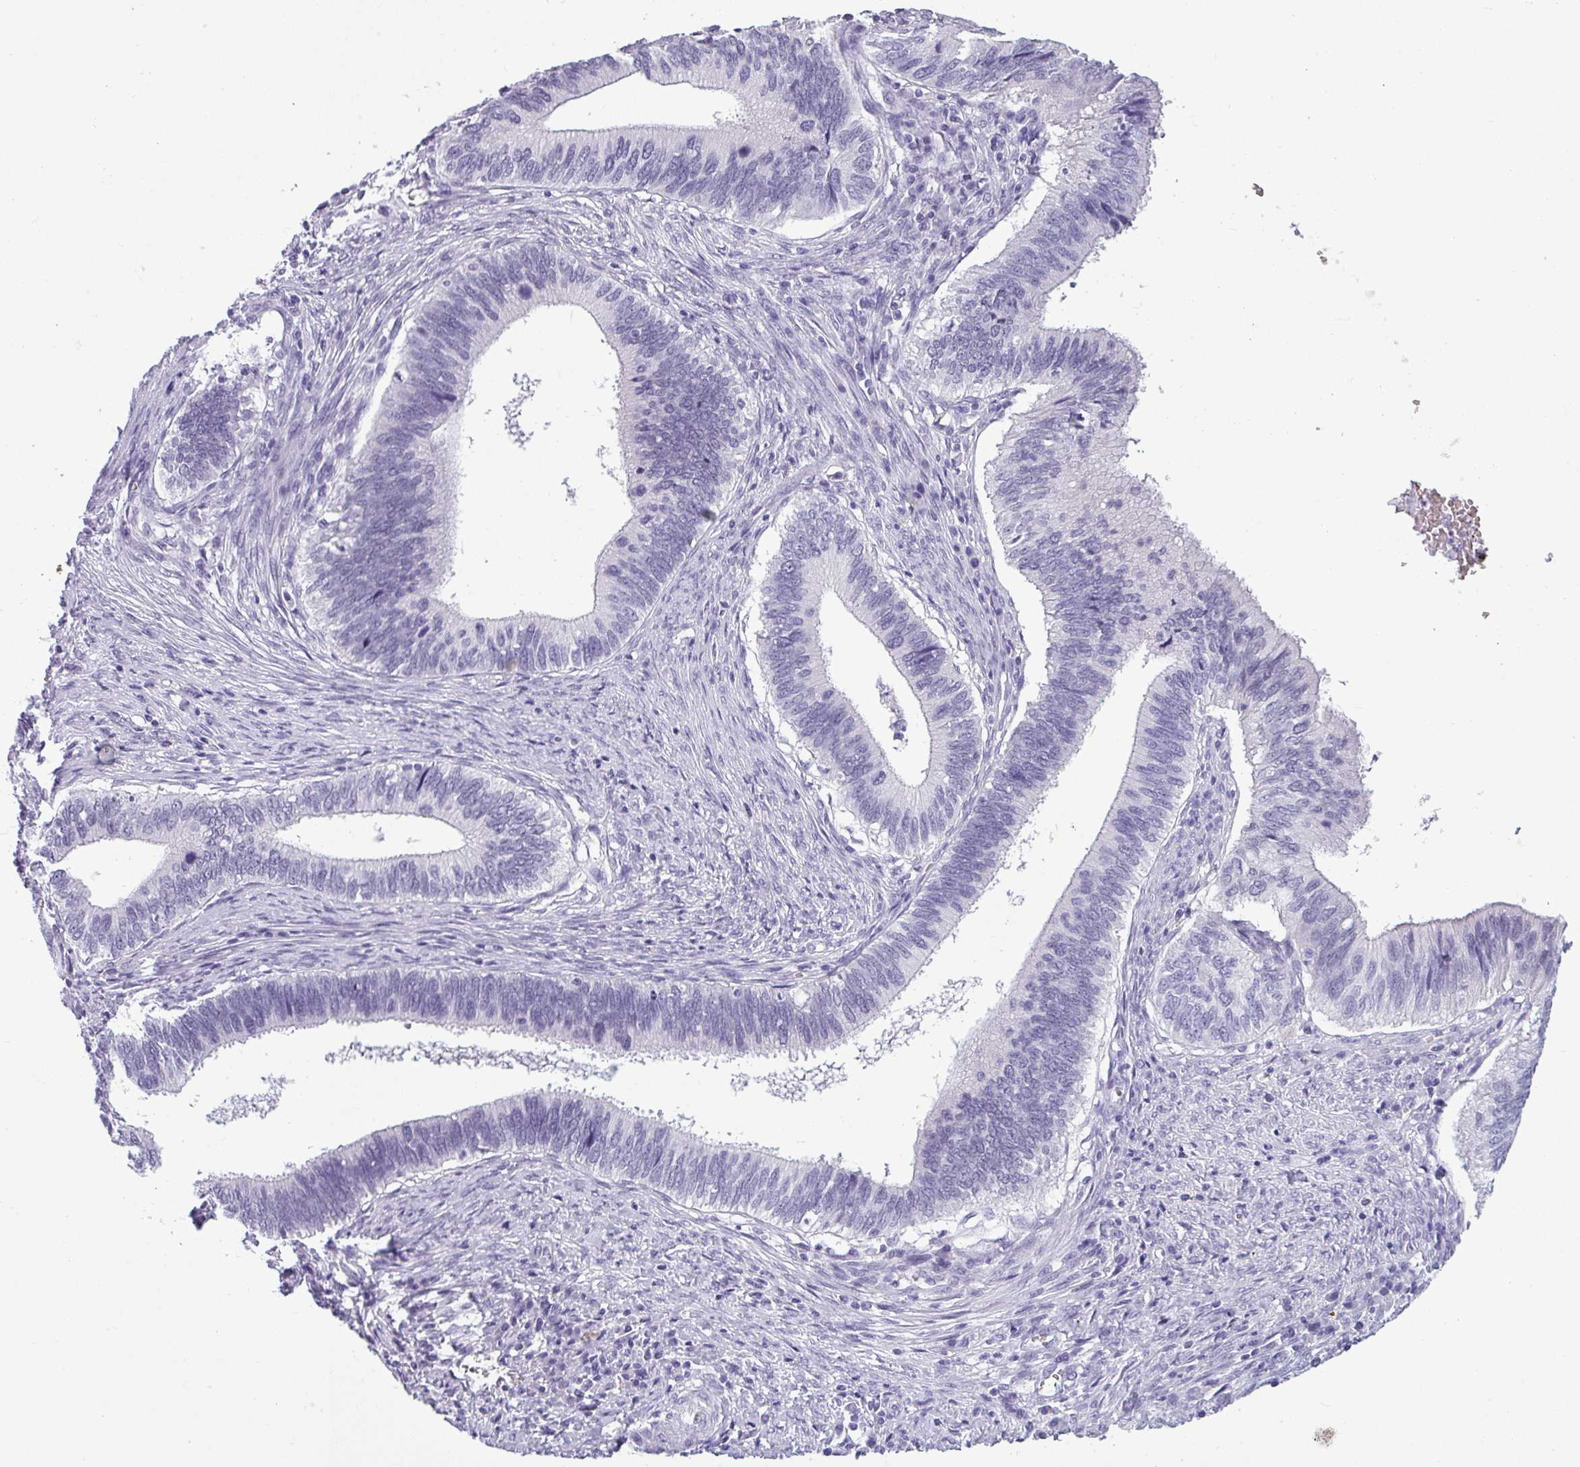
{"staining": {"intensity": "negative", "quantity": "none", "location": "none"}, "tissue": "cervical cancer", "cell_type": "Tumor cells", "image_type": "cancer", "snomed": [{"axis": "morphology", "description": "Adenocarcinoma, NOS"}, {"axis": "topography", "description": "Cervix"}], "caption": "Immunohistochemical staining of adenocarcinoma (cervical) demonstrates no significant expression in tumor cells. The staining was performed using DAB (3,3'-diaminobenzidine) to visualize the protein expression in brown, while the nuclei were stained in blue with hematoxylin (Magnification: 20x).", "gene": "SRGAP1", "patient": {"sex": "female", "age": 42}}